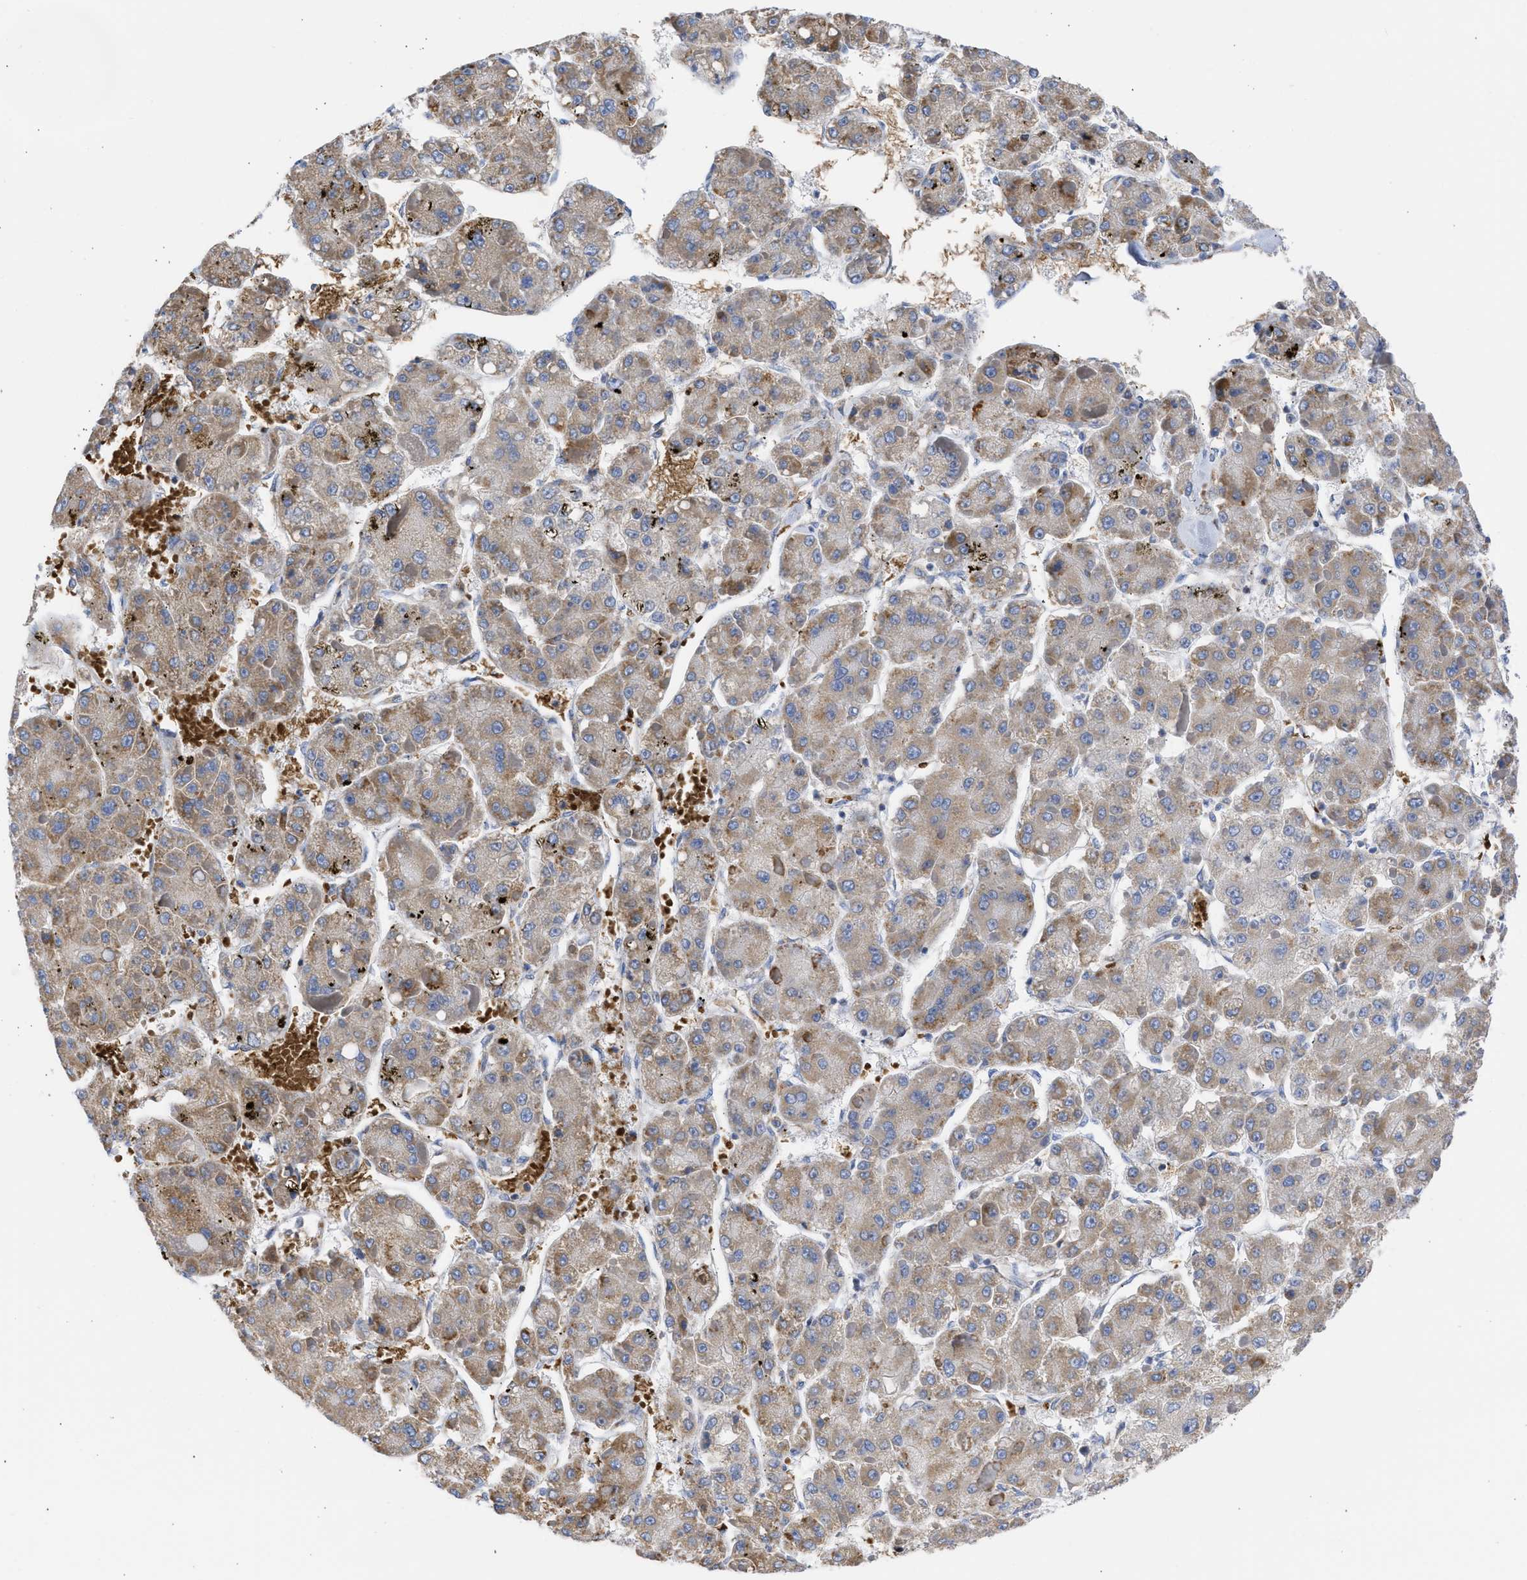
{"staining": {"intensity": "moderate", "quantity": "25%-75%", "location": "cytoplasmic/membranous"}, "tissue": "liver cancer", "cell_type": "Tumor cells", "image_type": "cancer", "snomed": [{"axis": "morphology", "description": "Carcinoma, Hepatocellular, NOS"}, {"axis": "topography", "description": "Liver"}], "caption": "Human liver hepatocellular carcinoma stained with a brown dye shows moderate cytoplasmic/membranous positive staining in about 25%-75% of tumor cells.", "gene": "BTG3", "patient": {"sex": "female", "age": 73}}